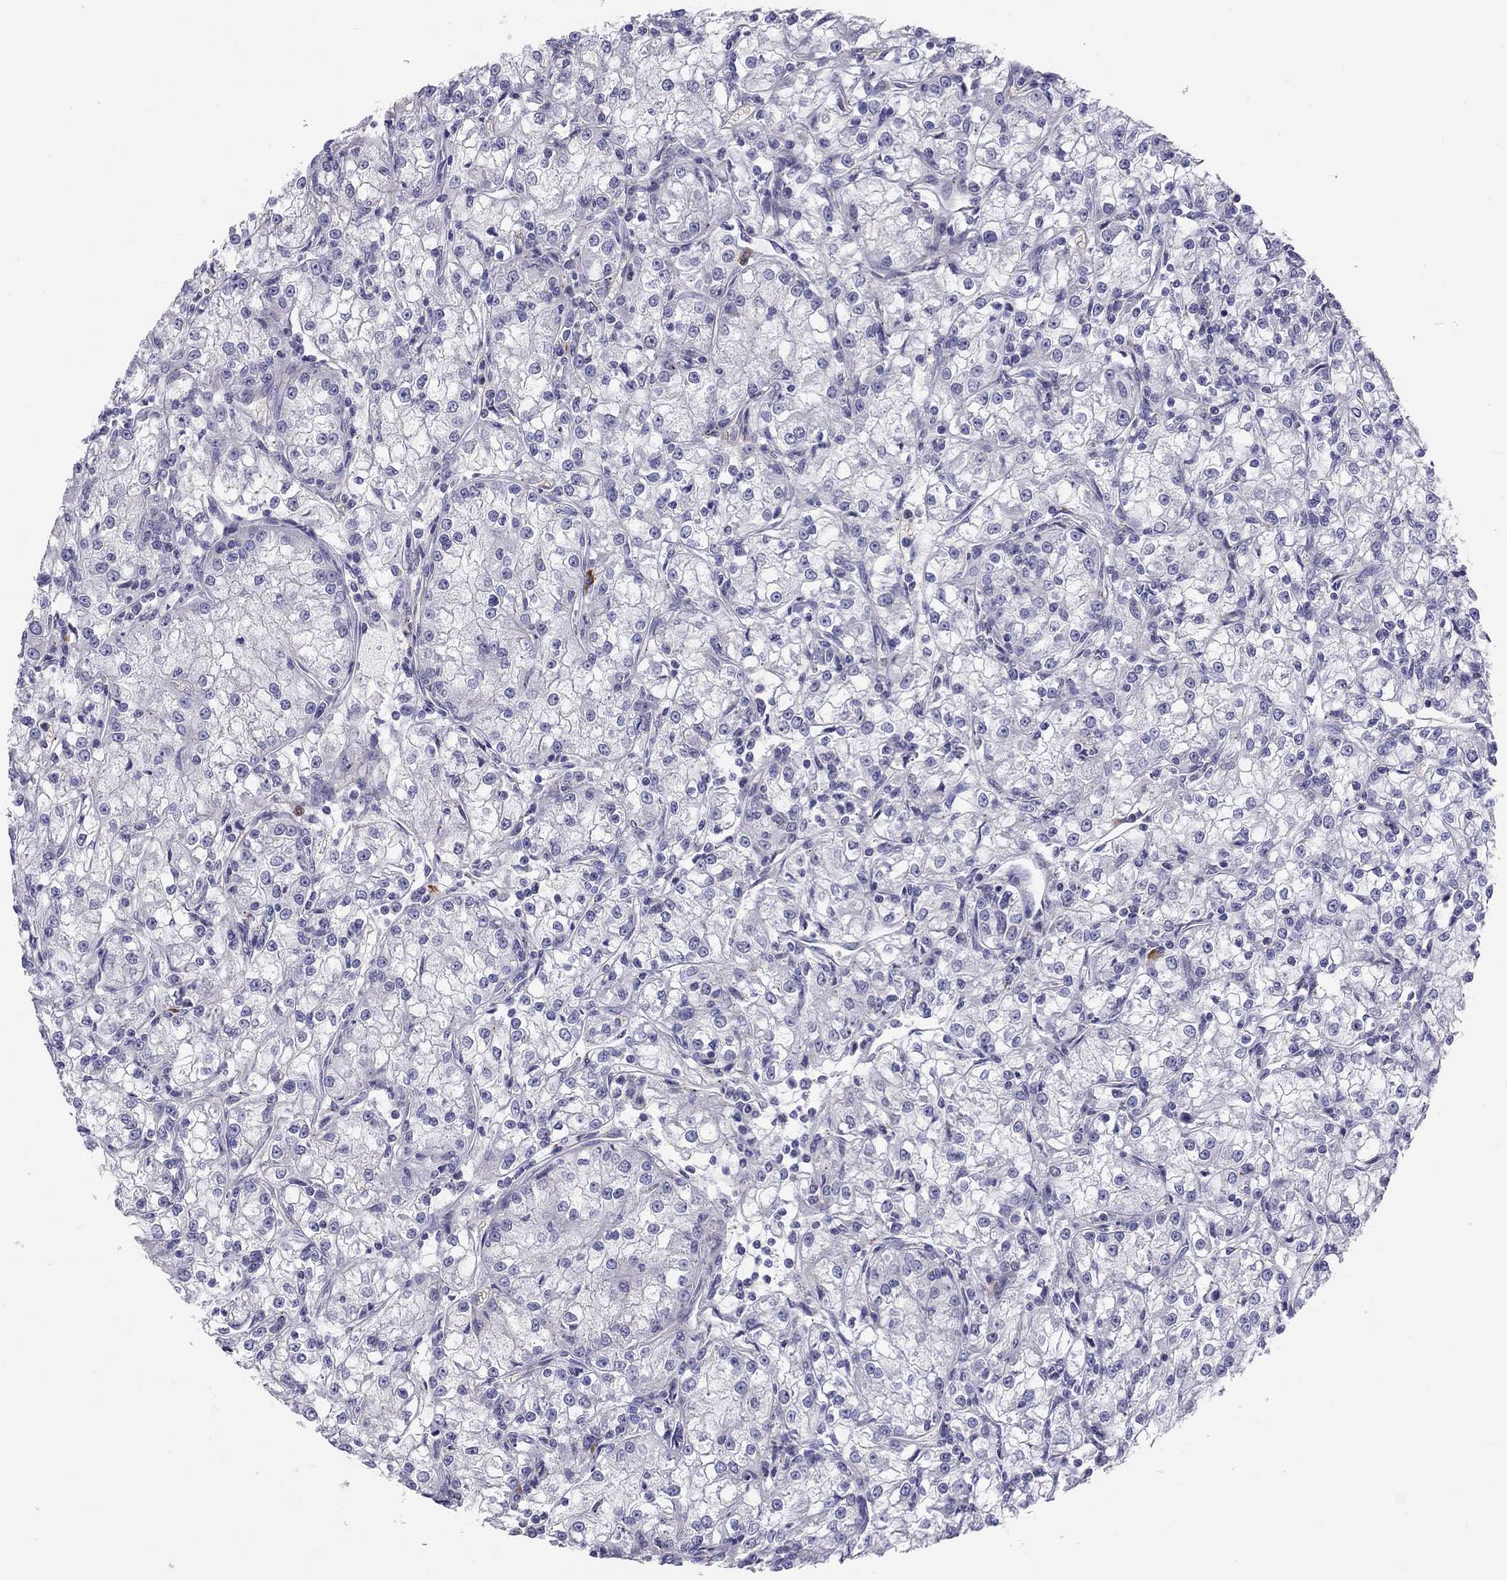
{"staining": {"intensity": "negative", "quantity": "none", "location": "none"}, "tissue": "renal cancer", "cell_type": "Tumor cells", "image_type": "cancer", "snomed": [{"axis": "morphology", "description": "Adenocarcinoma, NOS"}, {"axis": "topography", "description": "Kidney"}], "caption": "Photomicrograph shows no protein expression in tumor cells of adenocarcinoma (renal) tissue.", "gene": "FRMD1", "patient": {"sex": "female", "age": 59}}